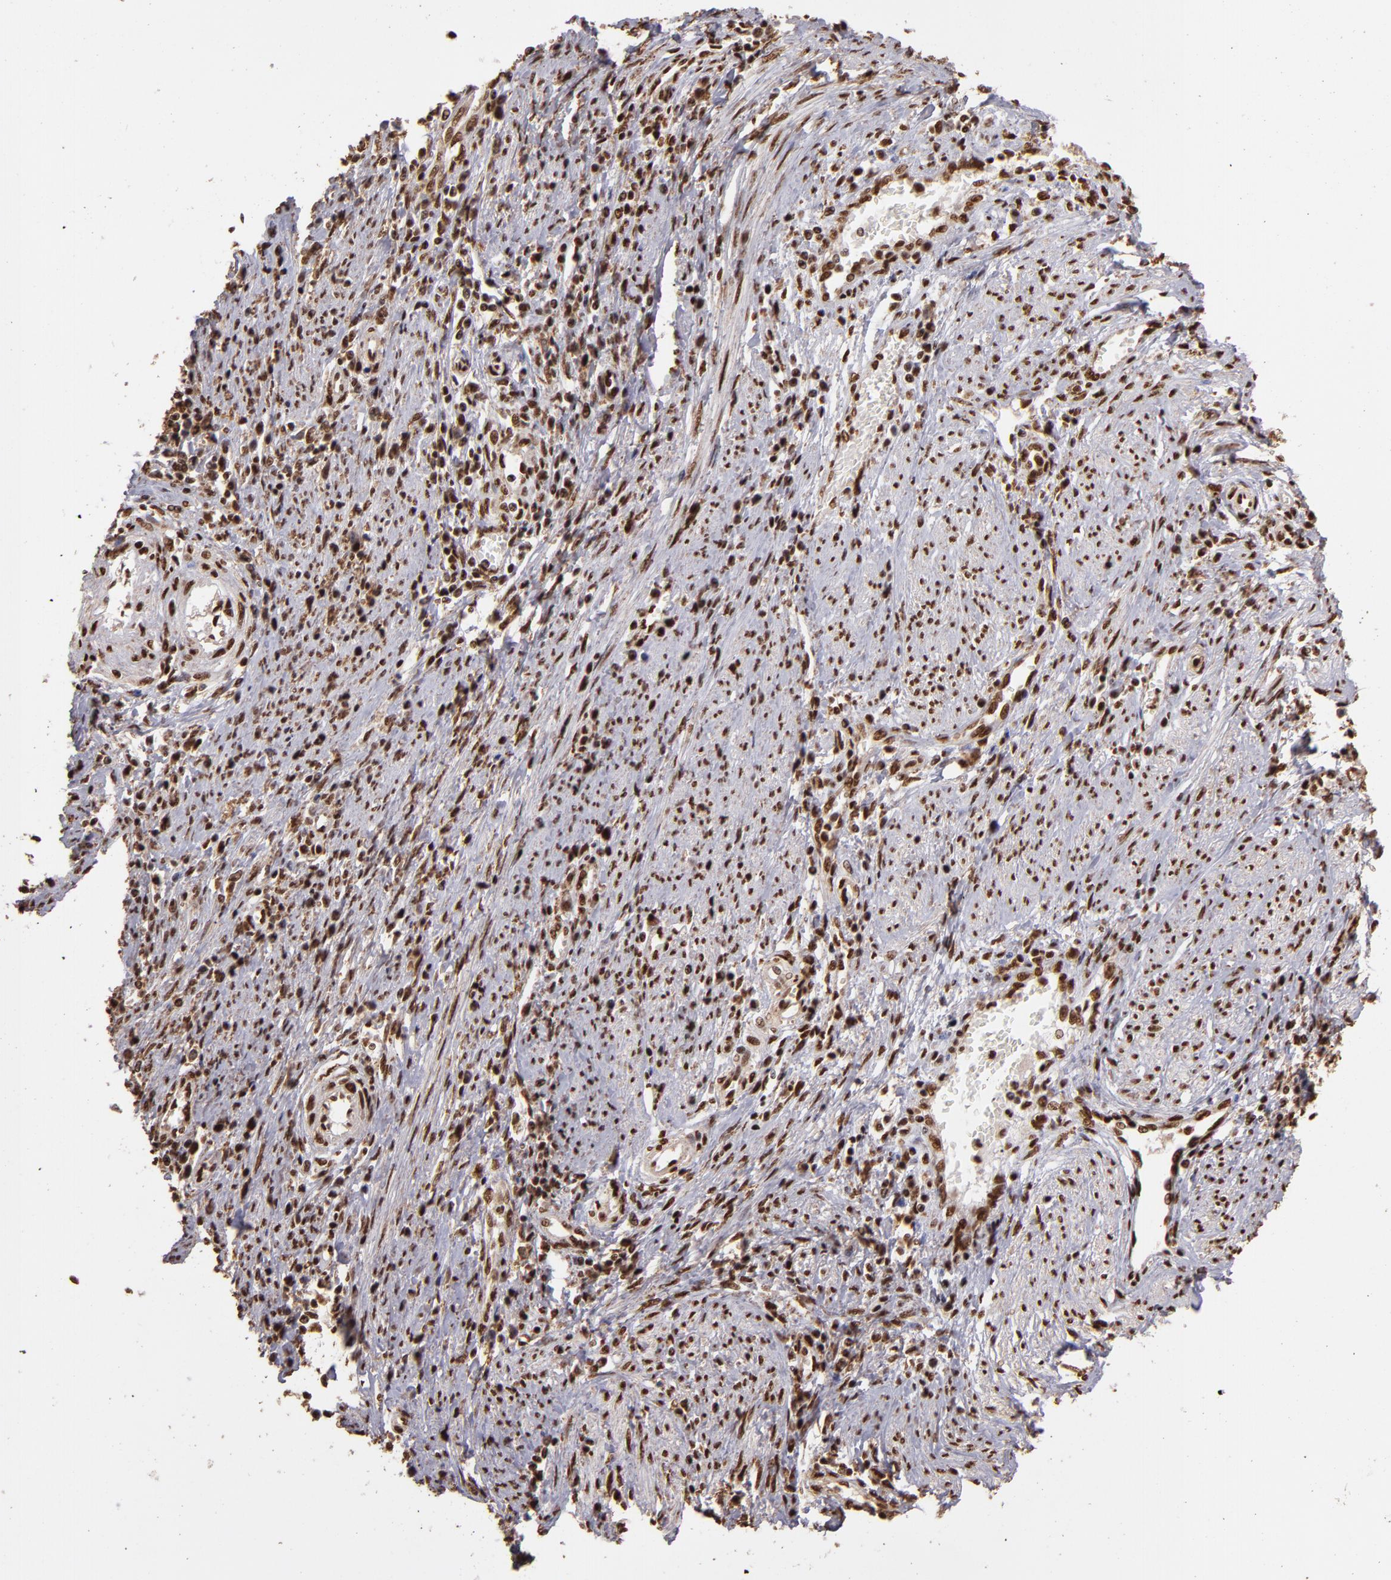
{"staining": {"intensity": "strong", "quantity": ">75%", "location": "cytoplasmic/membranous,nuclear"}, "tissue": "cervical cancer", "cell_type": "Tumor cells", "image_type": "cancer", "snomed": [{"axis": "morphology", "description": "Adenocarcinoma, NOS"}, {"axis": "topography", "description": "Cervix"}], "caption": "Strong cytoplasmic/membranous and nuclear staining for a protein is seen in approximately >75% of tumor cells of cervical adenocarcinoma using immunohistochemistry.", "gene": "SP1", "patient": {"sex": "female", "age": 36}}